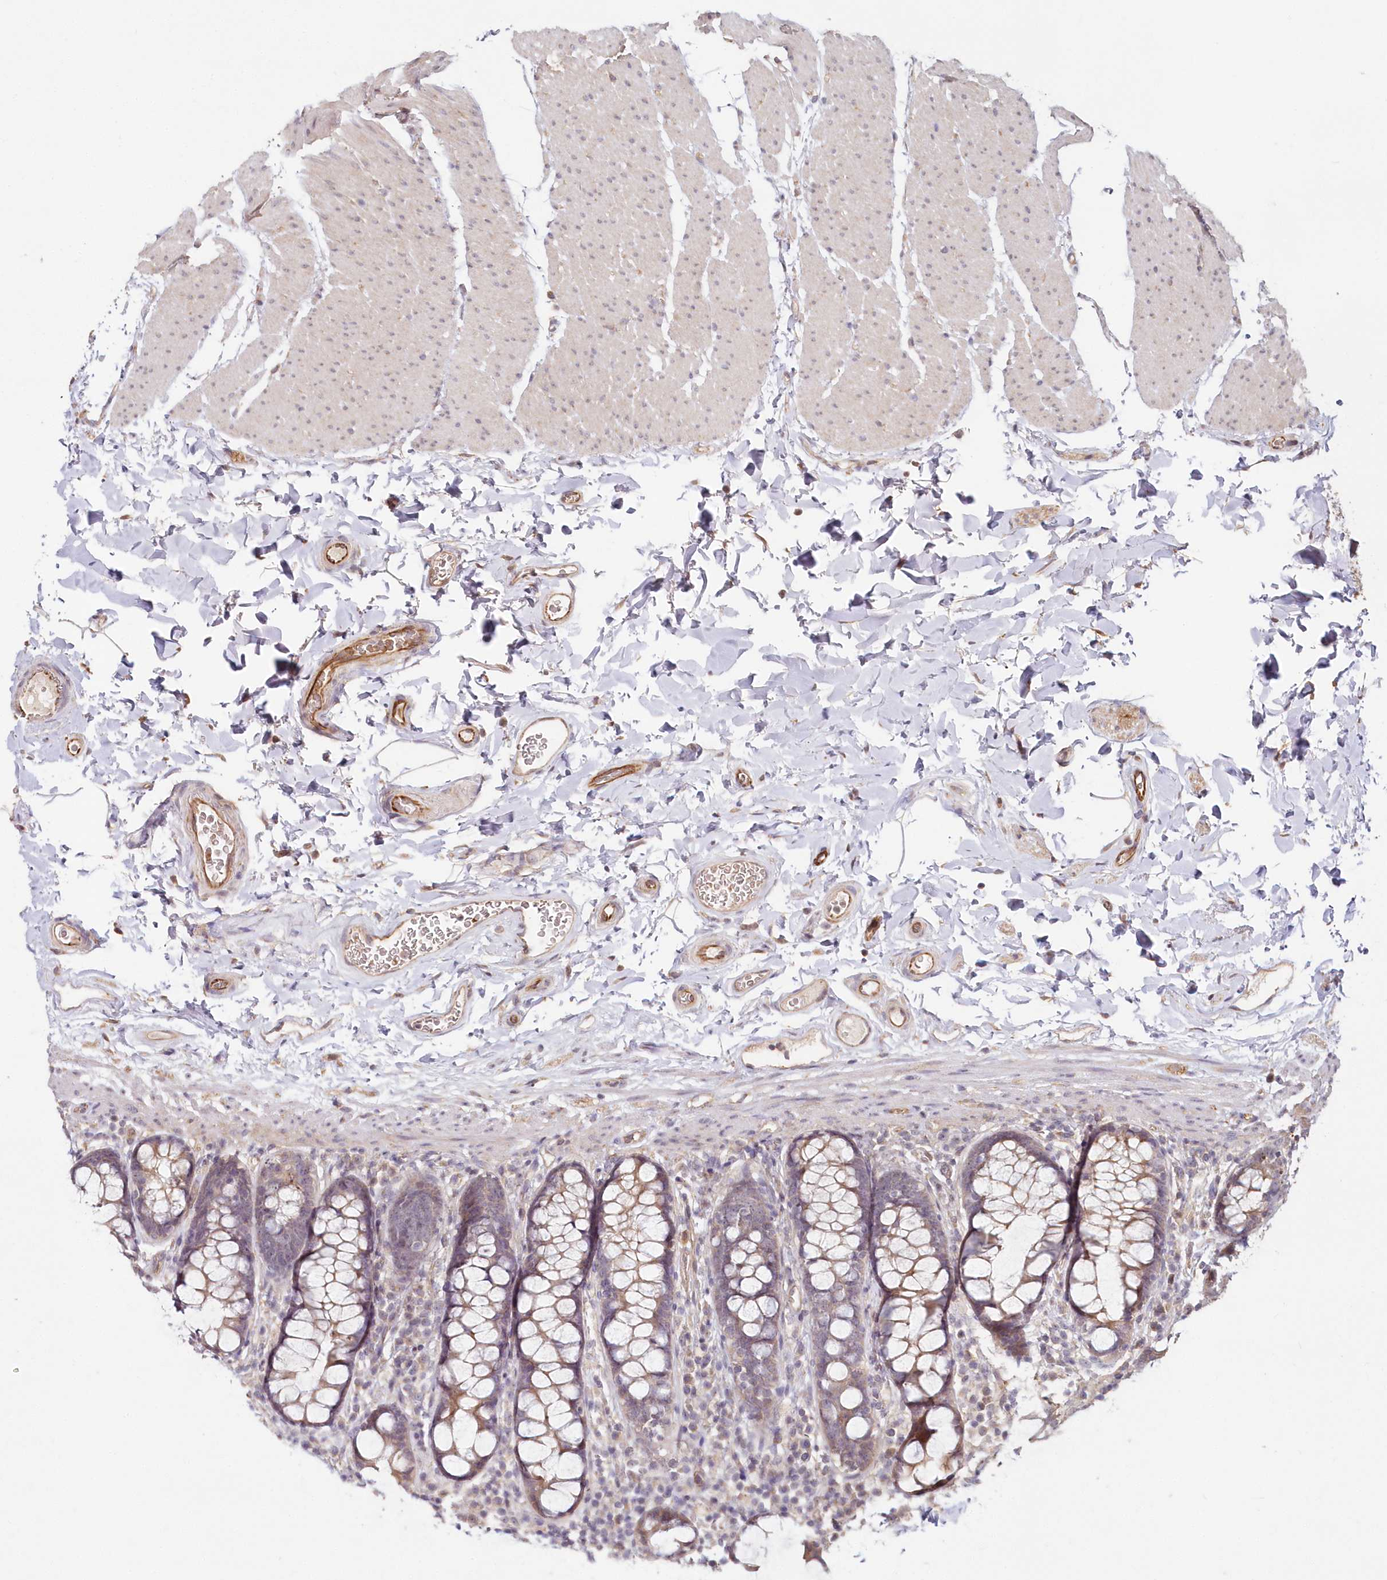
{"staining": {"intensity": "moderate", "quantity": ">75%", "location": "cytoplasmic/membranous"}, "tissue": "colon", "cell_type": "Endothelial cells", "image_type": "normal", "snomed": [{"axis": "morphology", "description": "Normal tissue, NOS"}, {"axis": "topography", "description": "Colon"}], "caption": "Immunohistochemistry (IHC) staining of unremarkable colon, which shows medium levels of moderate cytoplasmic/membranous positivity in about >75% of endothelial cells indicating moderate cytoplasmic/membranous protein expression. The staining was performed using DAB (brown) for protein detection and nuclei were counterstained in hematoxylin (blue).", "gene": "HYCC2", "patient": {"sex": "female", "age": 80}}